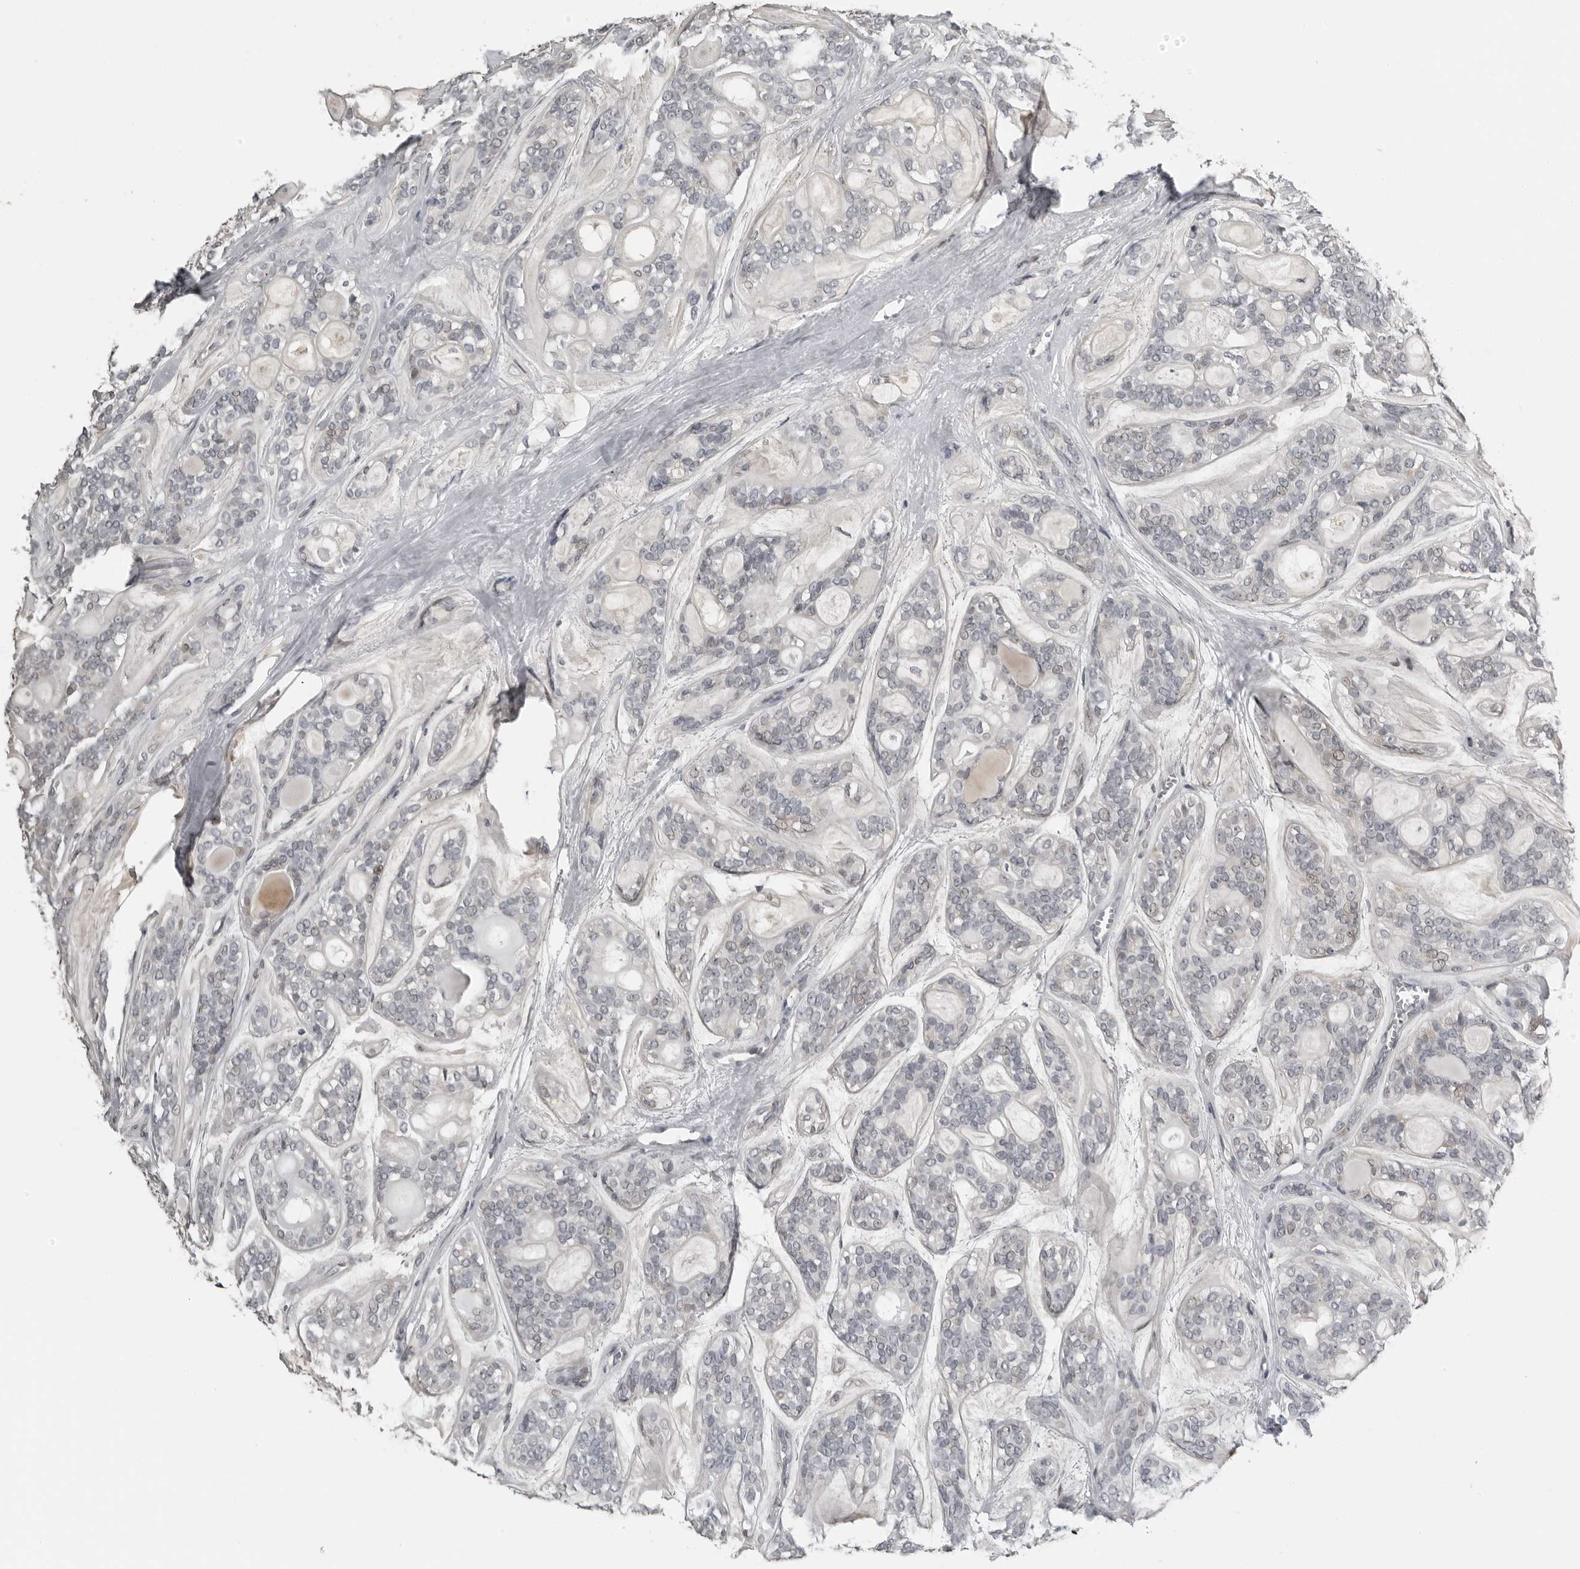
{"staining": {"intensity": "negative", "quantity": "none", "location": "none"}, "tissue": "head and neck cancer", "cell_type": "Tumor cells", "image_type": "cancer", "snomed": [{"axis": "morphology", "description": "Adenocarcinoma, NOS"}, {"axis": "topography", "description": "Head-Neck"}], "caption": "Human adenocarcinoma (head and neck) stained for a protein using IHC demonstrates no positivity in tumor cells.", "gene": "PRRX2", "patient": {"sex": "male", "age": 66}}